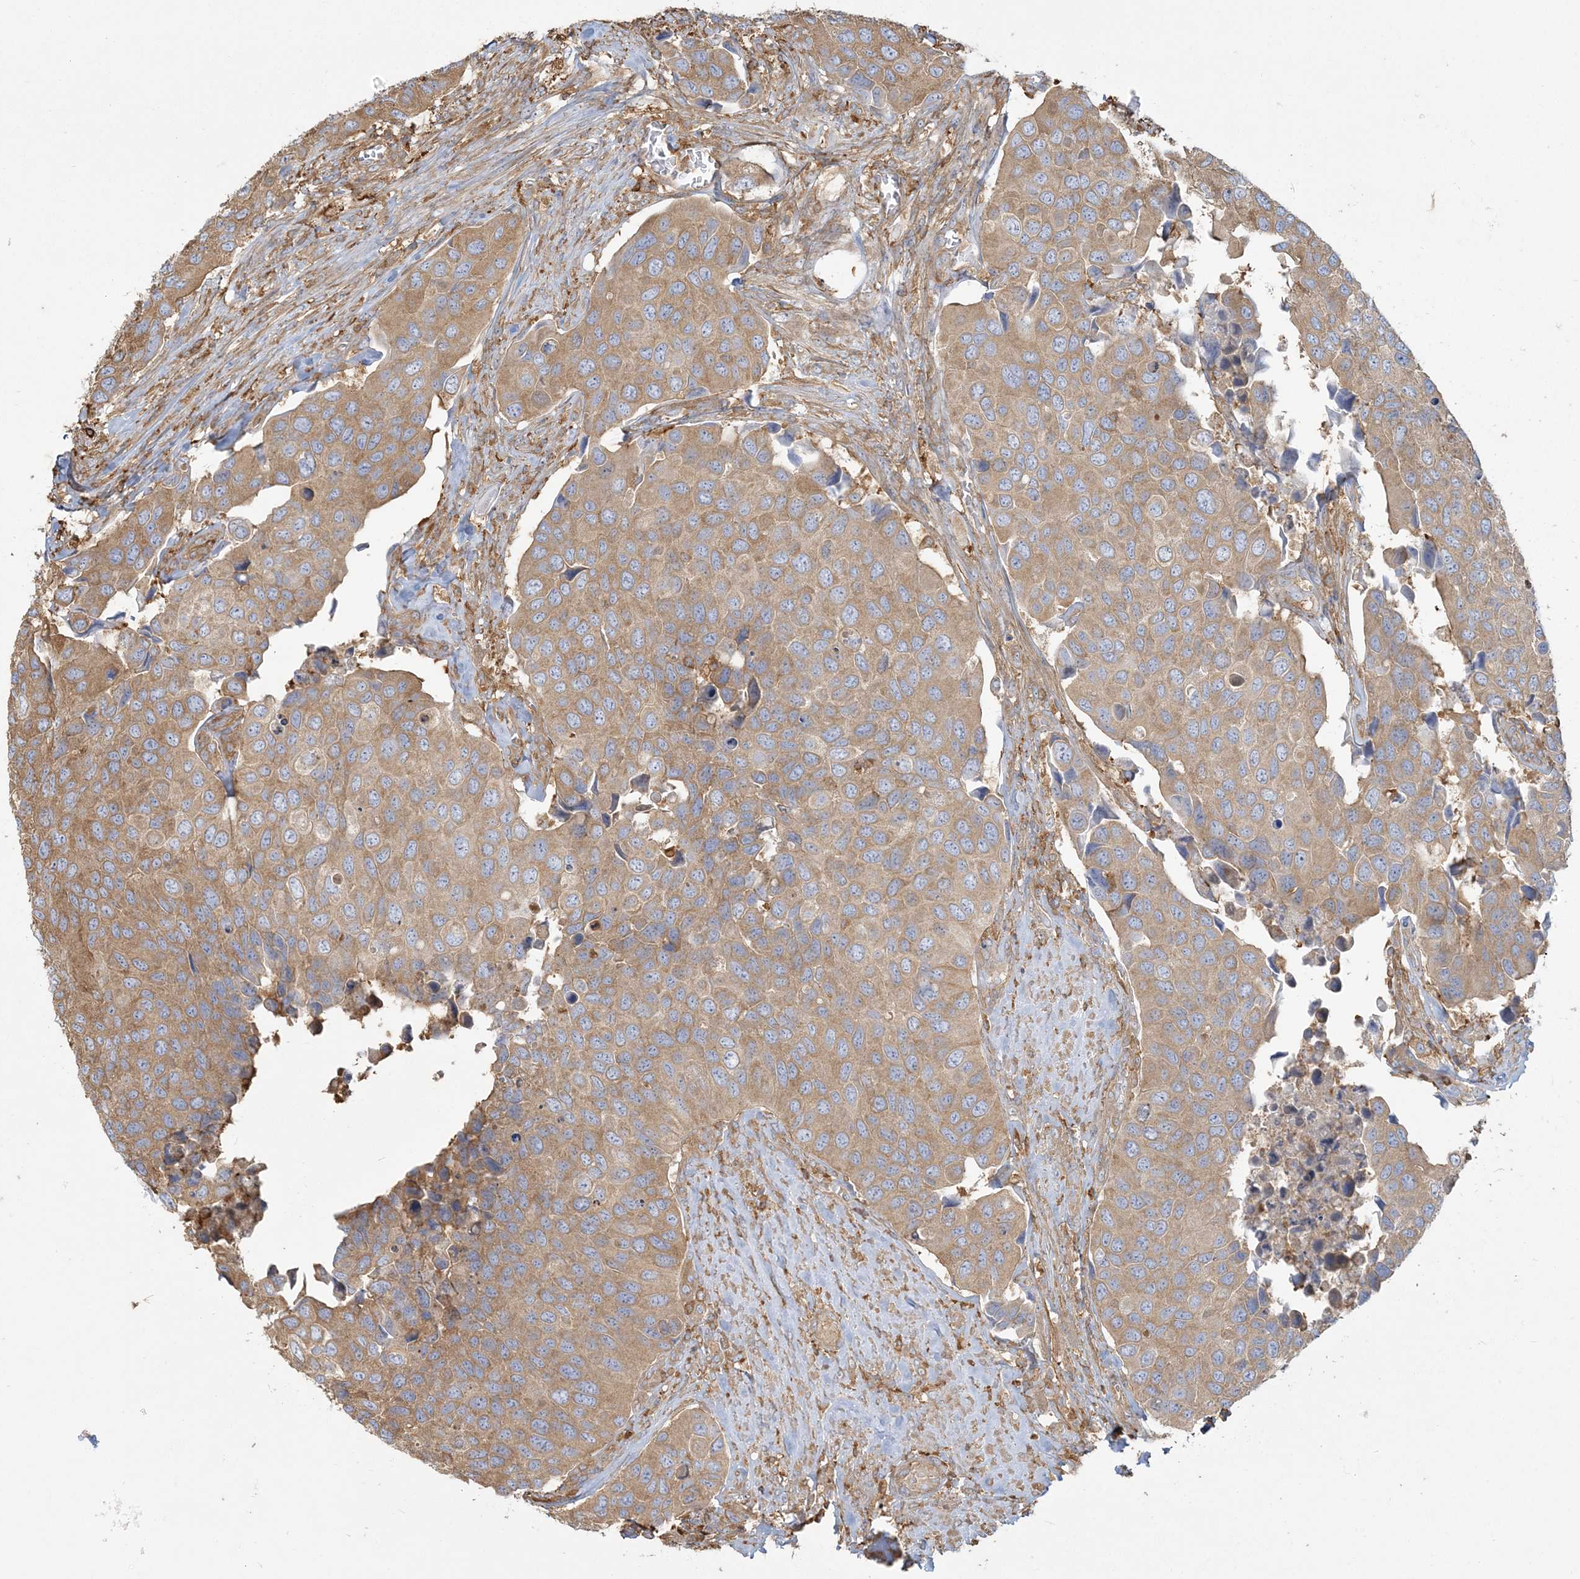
{"staining": {"intensity": "moderate", "quantity": ">75%", "location": "cytoplasmic/membranous"}, "tissue": "urothelial cancer", "cell_type": "Tumor cells", "image_type": "cancer", "snomed": [{"axis": "morphology", "description": "Urothelial carcinoma, High grade"}, {"axis": "topography", "description": "Urinary bladder"}], "caption": "Urothelial carcinoma (high-grade) stained with immunohistochemistry (IHC) shows moderate cytoplasmic/membranous expression in approximately >75% of tumor cells.", "gene": "ANKS1A", "patient": {"sex": "male", "age": 74}}